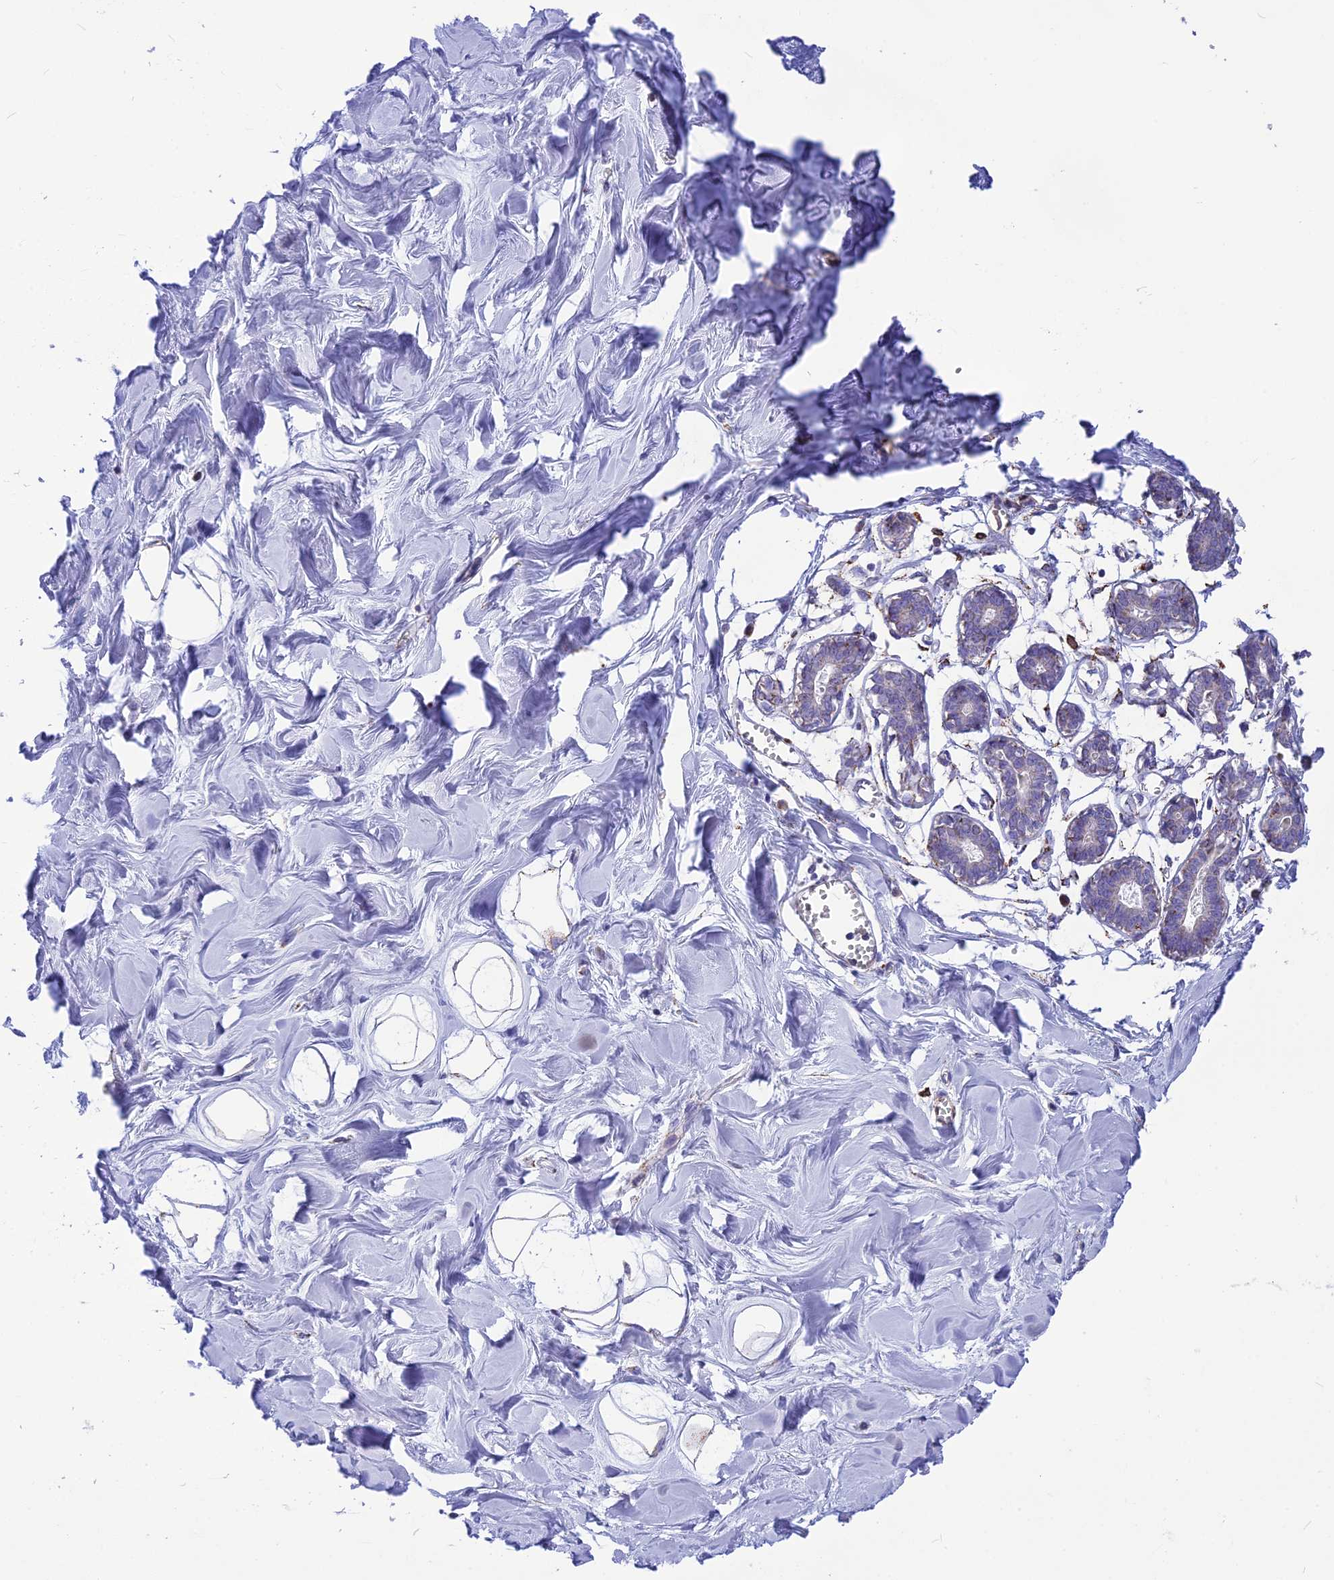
{"staining": {"intensity": "negative", "quantity": "none", "location": "none"}, "tissue": "breast", "cell_type": "Adipocytes", "image_type": "normal", "snomed": [{"axis": "morphology", "description": "Normal tissue, NOS"}, {"axis": "topography", "description": "Breast"}], "caption": "Immunohistochemistry (IHC) image of unremarkable breast: breast stained with DAB shows no significant protein expression in adipocytes.", "gene": "DOC2B", "patient": {"sex": "female", "age": 27}}